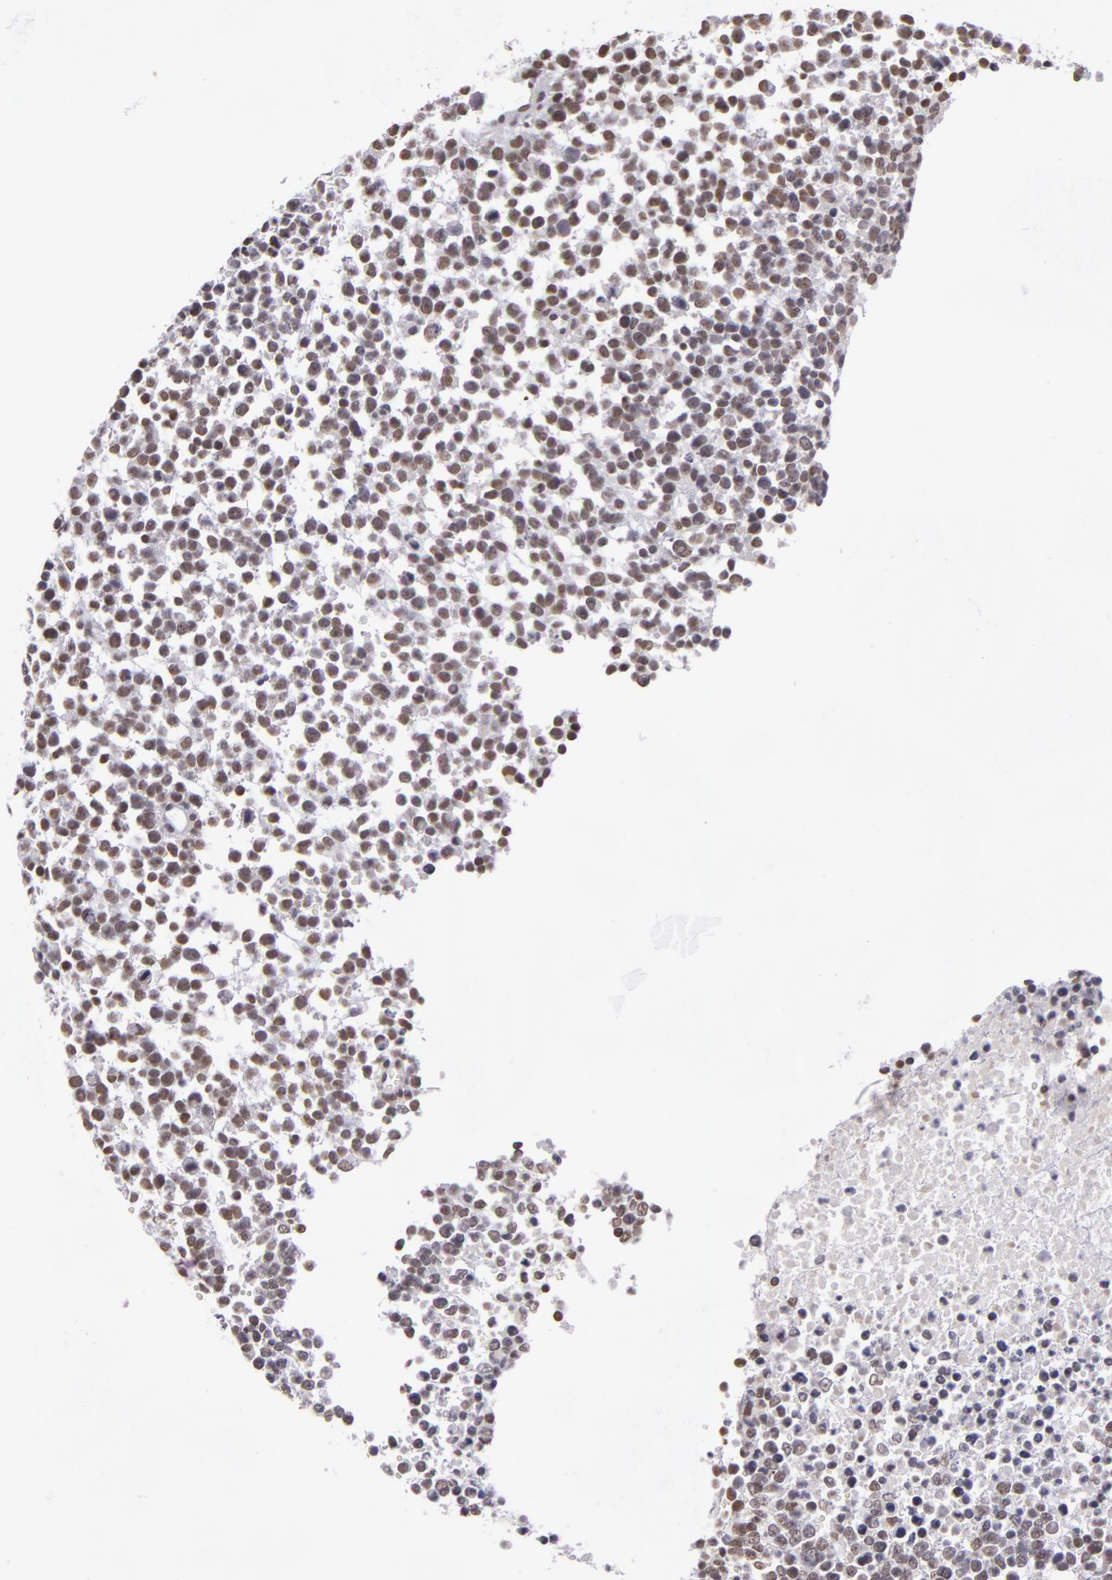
{"staining": {"intensity": "weak", "quantity": "25%-75%", "location": "nuclear"}, "tissue": "glioma", "cell_type": "Tumor cells", "image_type": "cancer", "snomed": [{"axis": "morphology", "description": "Glioma, malignant, High grade"}, {"axis": "topography", "description": "Brain"}], "caption": "Immunohistochemistry photomicrograph of human malignant high-grade glioma stained for a protein (brown), which shows low levels of weak nuclear positivity in about 25%-75% of tumor cells.", "gene": "RRP7A", "patient": {"sex": "male", "age": 66}}